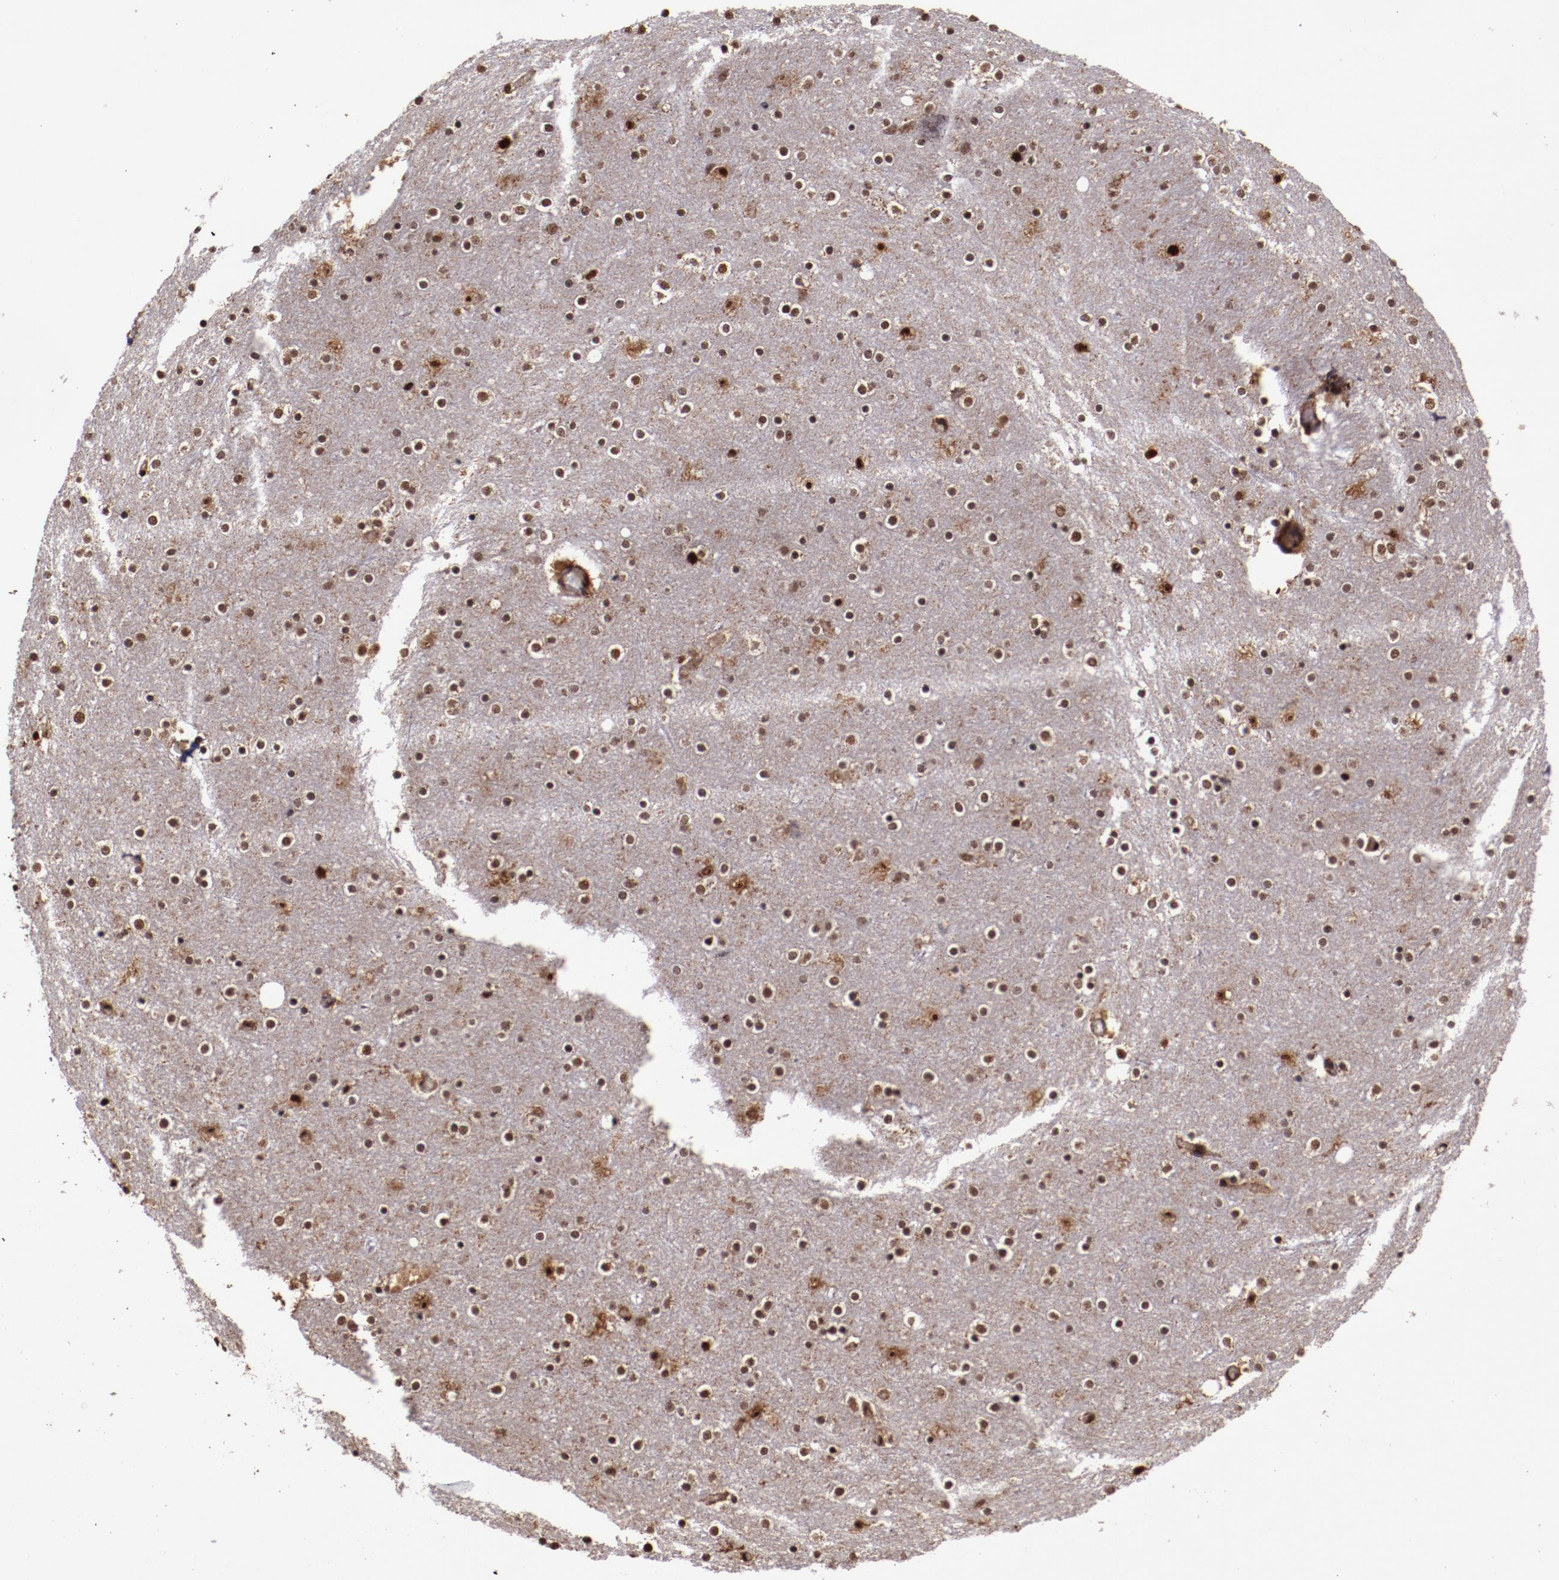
{"staining": {"intensity": "weak", "quantity": ">75%", "location": "nuclear"}, "tissue": "cerebral cortex", "cell_type": "Endothelial cells", "image_type": "normal", "snomed": [{"axis": "morphology", "description": "Normal tissue, NOS"}, {"axis": "topography", "description": "Cerebral cortex"}], "caption": "Immunohistochemistry (IHC) histopathology image of normal cerebral cortex: human cerebral cortex stained using immunohistochemistry demonstrates low levels of weak protein expression localized specifically in the nuclear of endothelial cells, appearing as a nuclear brown color.", "gene": "CECR2", "patient": {"sex": "female", "age": 54}}